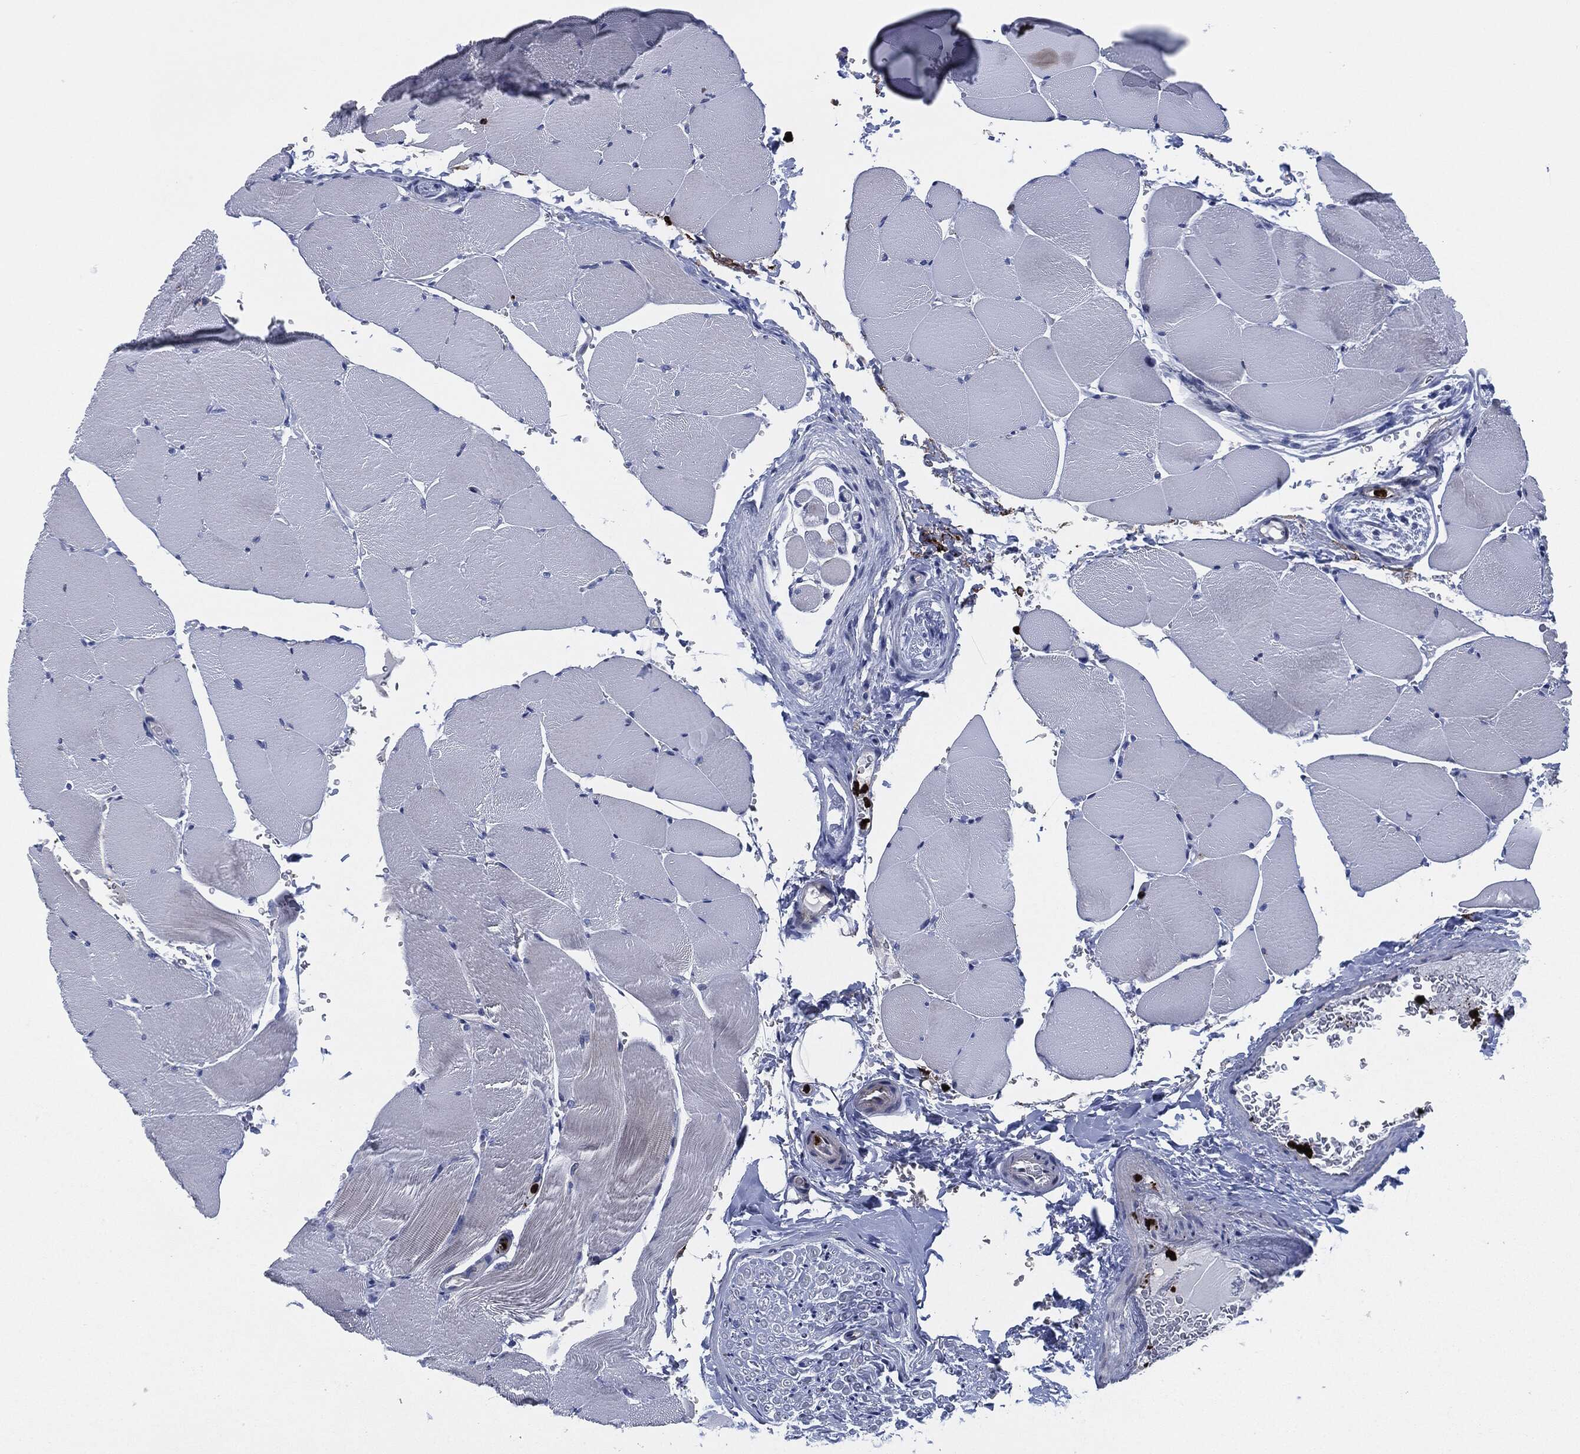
{"staining": {"intensity": "negative", "quantity": "none", "location": "none"}, "tissue": "skeletal muscle", "cell_type": "Myocytes", "image_type": "normal", "snomed": [{"axis": "morphology", "description": "Normal tissue, NOS"}, {"axis": "topography", "description": "Skeletal muscle"}], "caption": "Immunohistochemistry of normal skeletal muscle exhibits no positivity in myocytes. (DAB IHC, high magnification).", "gene": "MPO", "patient": {"sex": "female", "age": 37}}